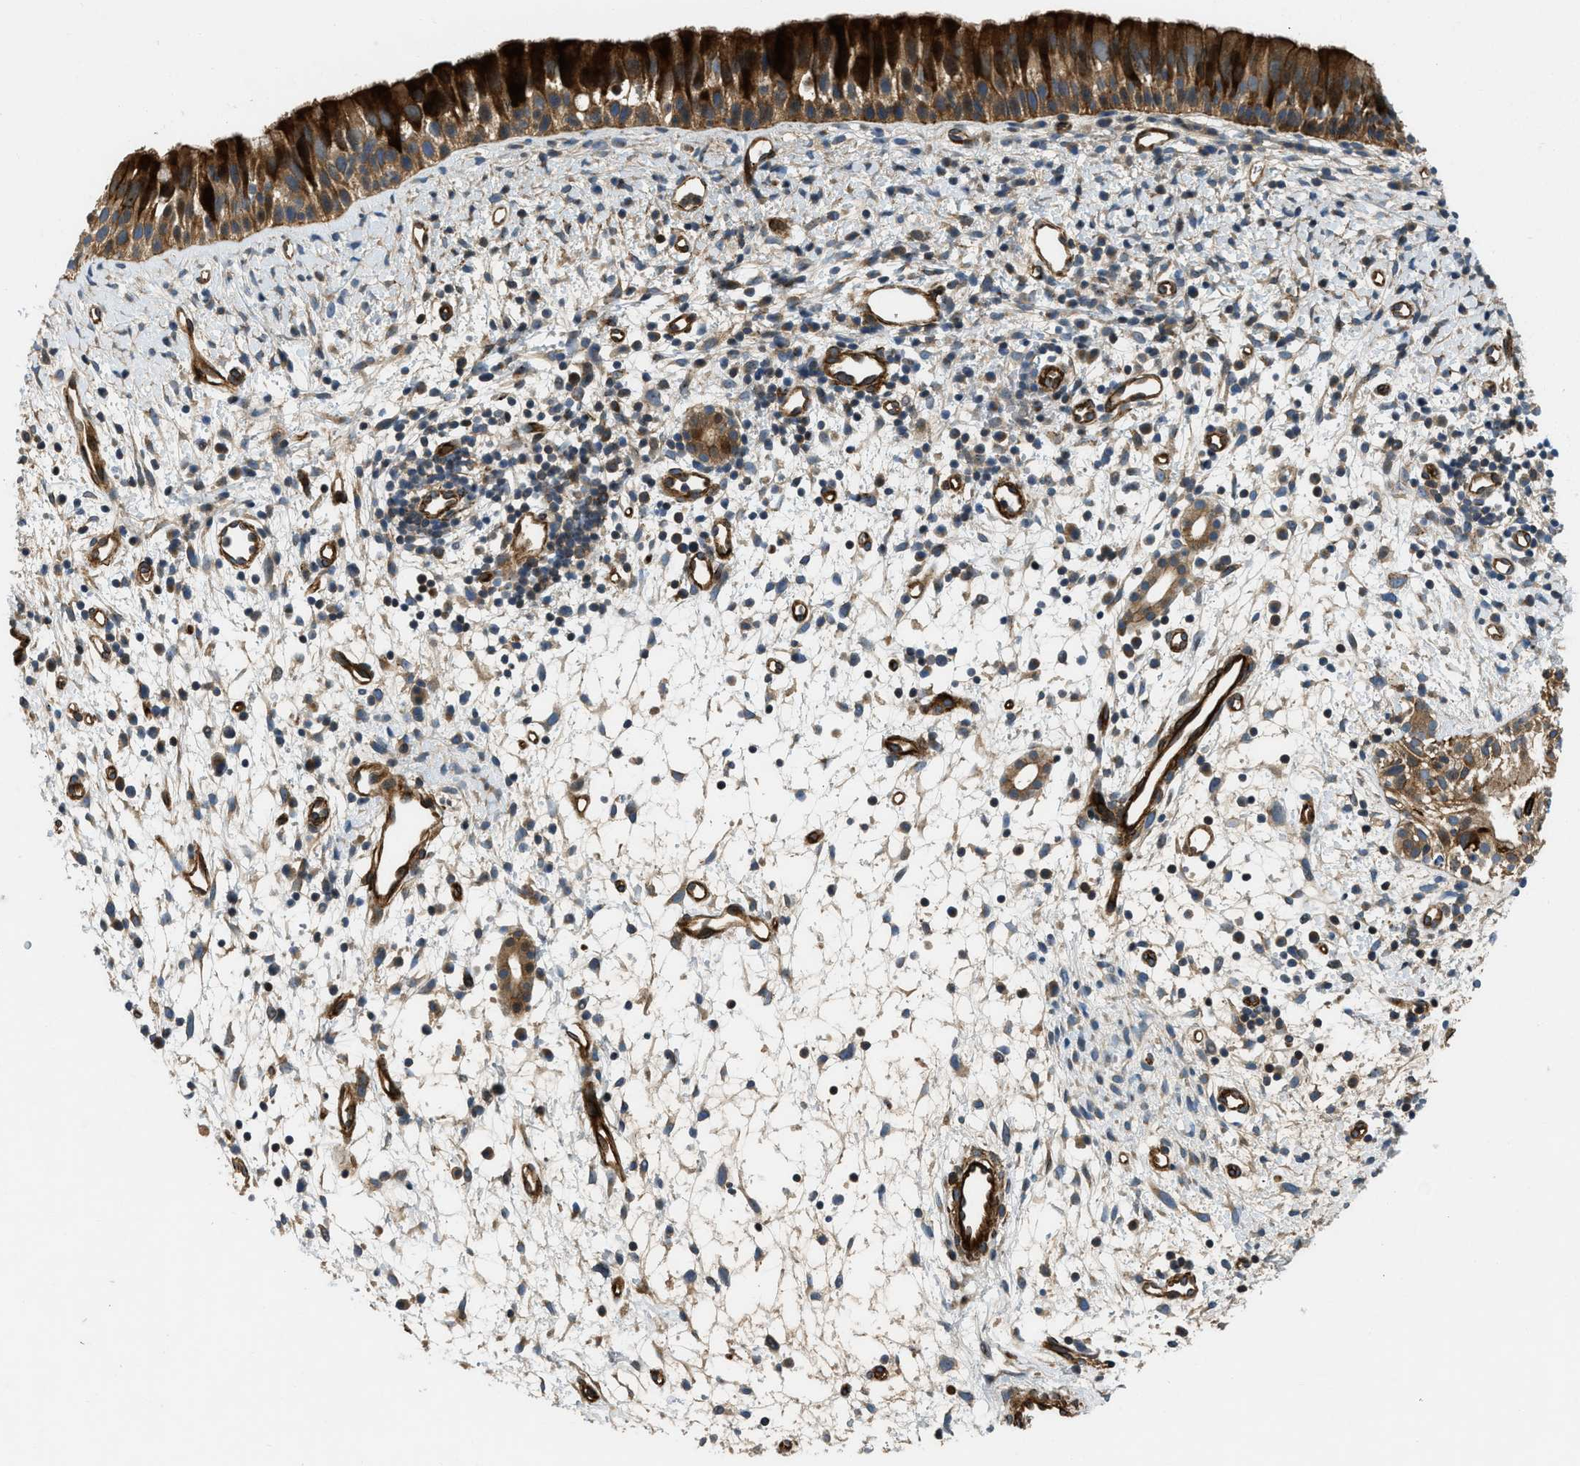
{"staining": {"intensity": "strong", "quantity": ">75%", "location": "cytoplasmic/membranous"}, "tissue": "nasopharynx", "cell_type": "Respiratory epithelial cells", "image_type": "normal", "snomed": [{"axis": "morphology", "description": "Normal tissue, NOS"}, {"axis": "topography", "description": "Nasopharynx"}], "caption": "An immunohistochemistry (IHC) photomicrograph of unremarkable tissue is shown. Protein staining in brown labels strong cytoplasmic/membranous positivity in nasopharynx within respiratory epithelial cells. Immunohistochemistry (ihc) stains the protein of interest in brown and the nuclei are stained blue.", "gene": "NYNRIN", "patient": {"sex": "male", "age": 22}}